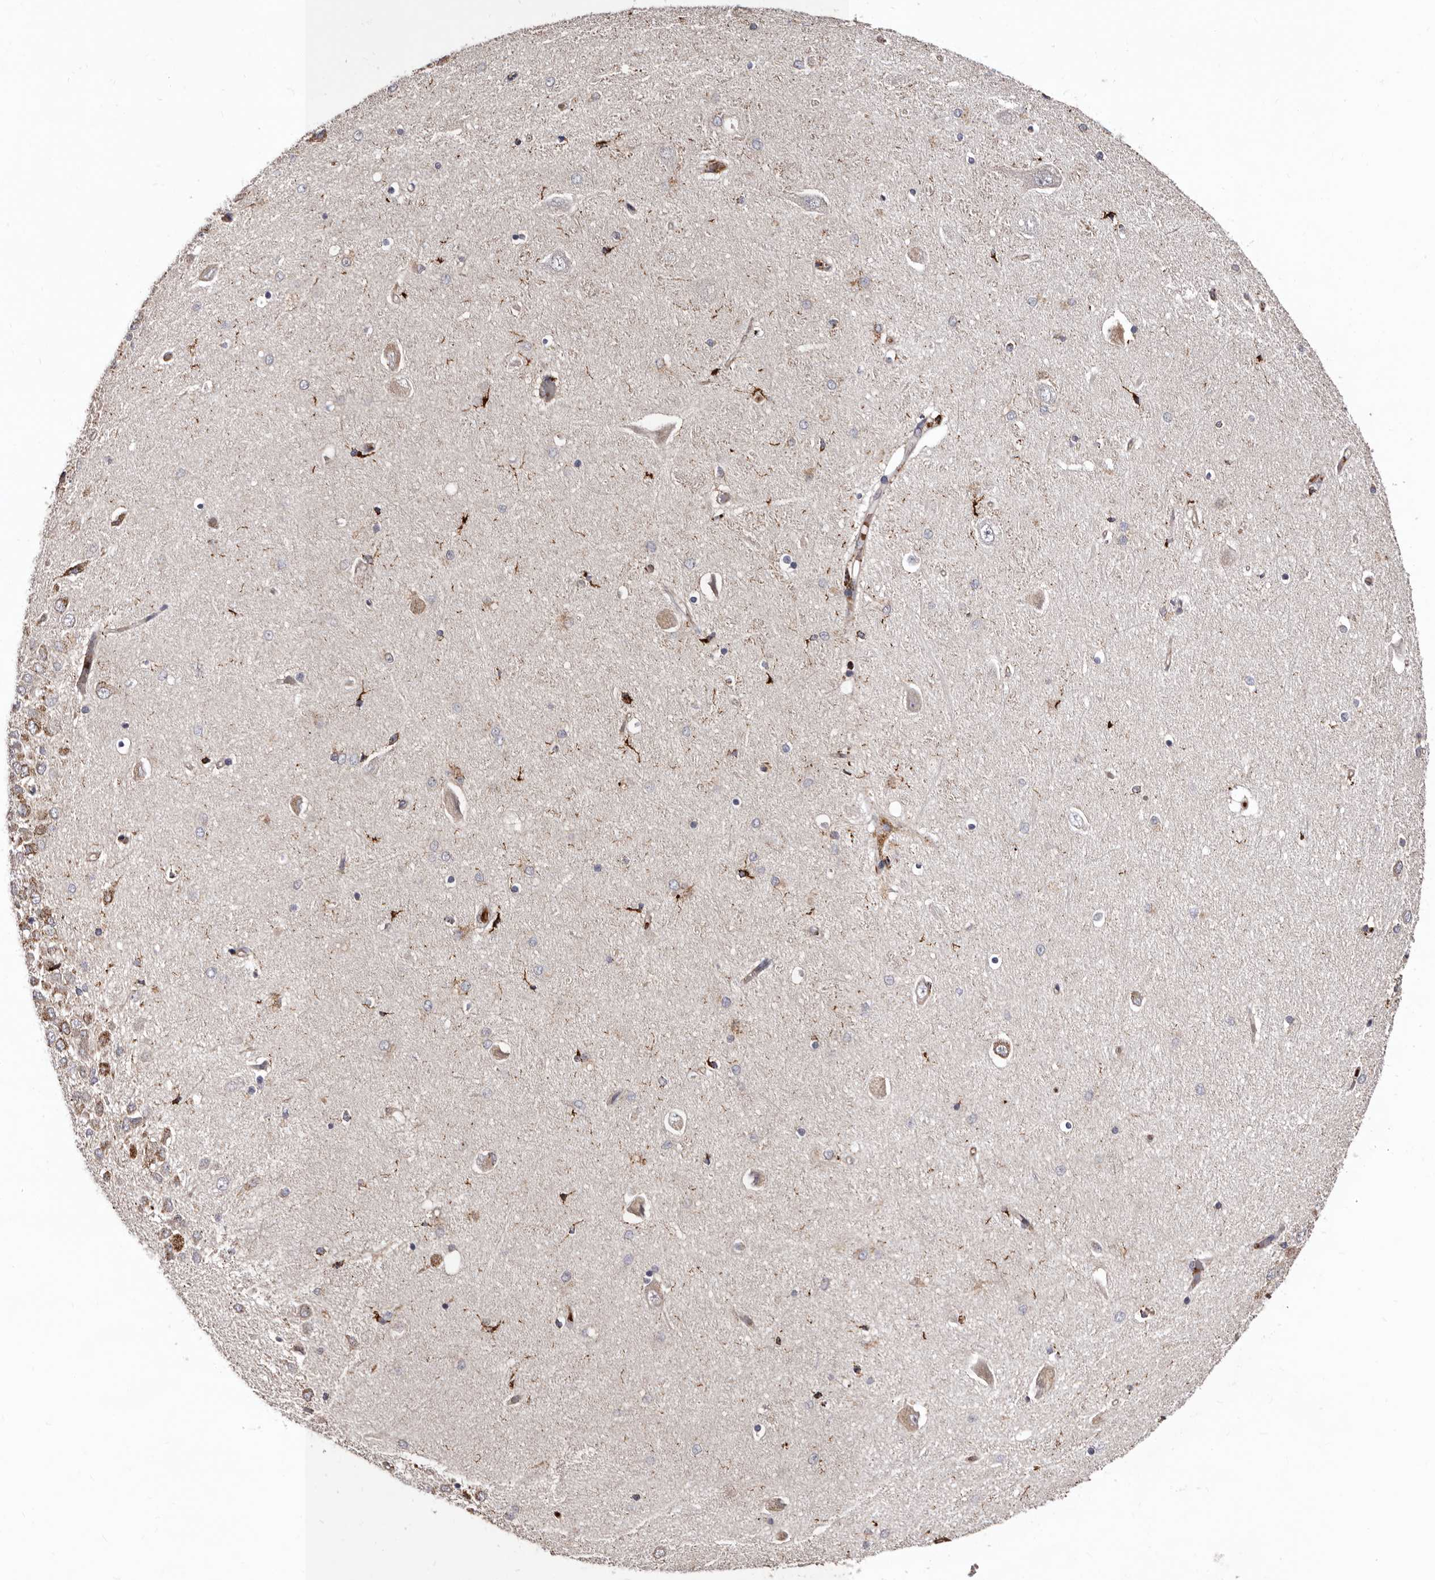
{"staining": {"intensity": "weak", "quantity": "<25%", "location": "cytoplasmic/membranous"}, "tissue": "hippocampus", "cell_type": "Glial cells", "image_type": "normal", "snomed": [{"axis": "morphology", "description": "Normal tissue, NOS"}, {"axis": "topography", "description": "Hippocampus"}], "caption": "Immunohistochemistry (IHC) histopathology image of benign hippocampus: human hippocampus stained with DAB demonstrates no significant protein expression in glial cells.", "gene": "BAX", "patient": {"sex": "male", "age": 45}}